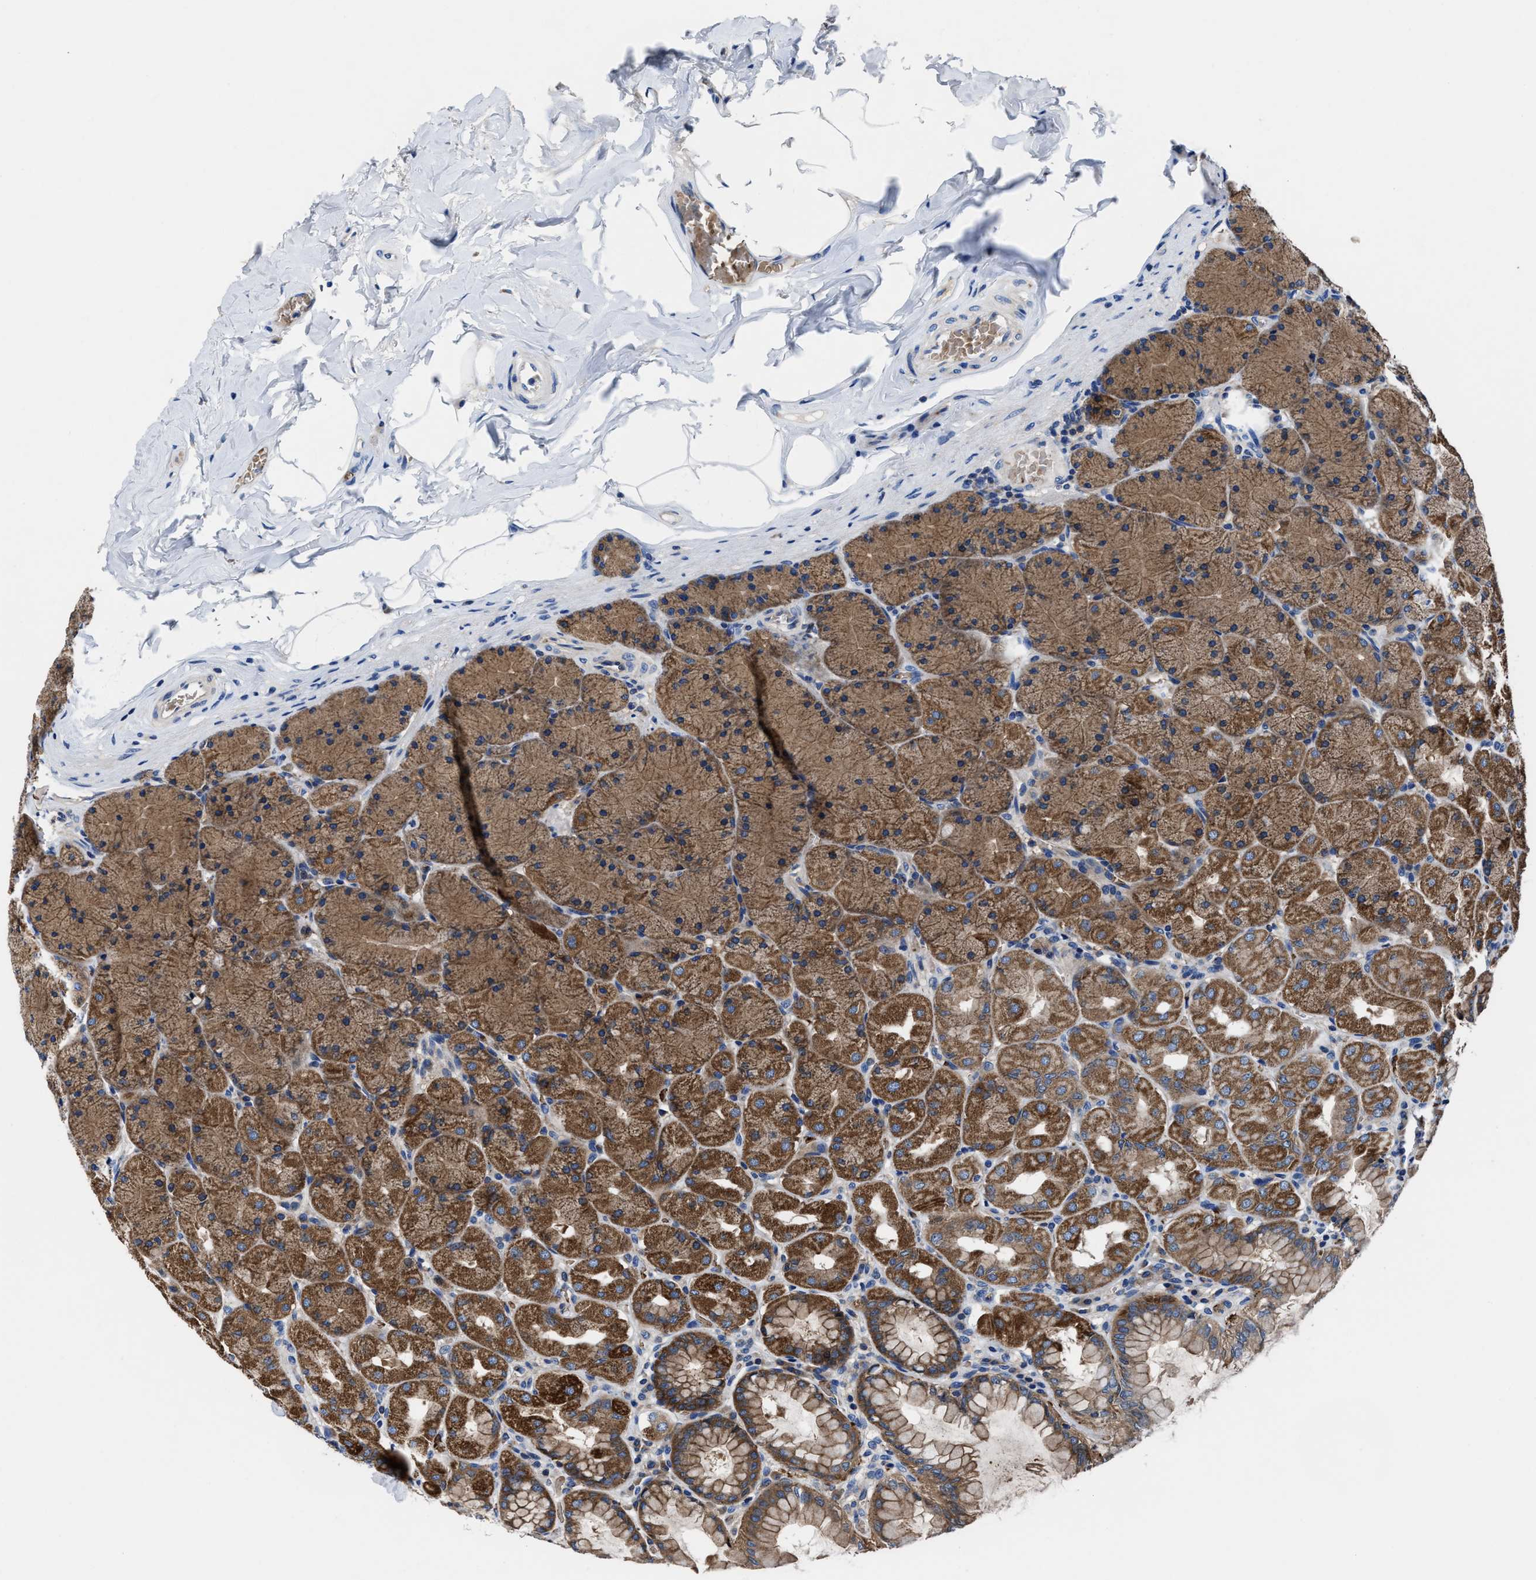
{"staining": {"intensity": "moderate", "quantity": ">75%", "location": "cytoplasmic/membranous"}, "tissue": "stomach", "cell_type": "Glandular cells", "image_type": "normal", "snomed": [{"axis": "morphology", "description": "Normal tissue, NOS"}, {"axis": "topography", "description": "Stomach, upper"}], "caption": "Stomach stained with DAB (3,3'-diaminobenzidine) IHC displays medium levels of moderate cytoplasmic/membranous positivity in about >75% of glandular cells.", "gene": "PHLPP1", "patient": {"sex": "female", "age": 56}}